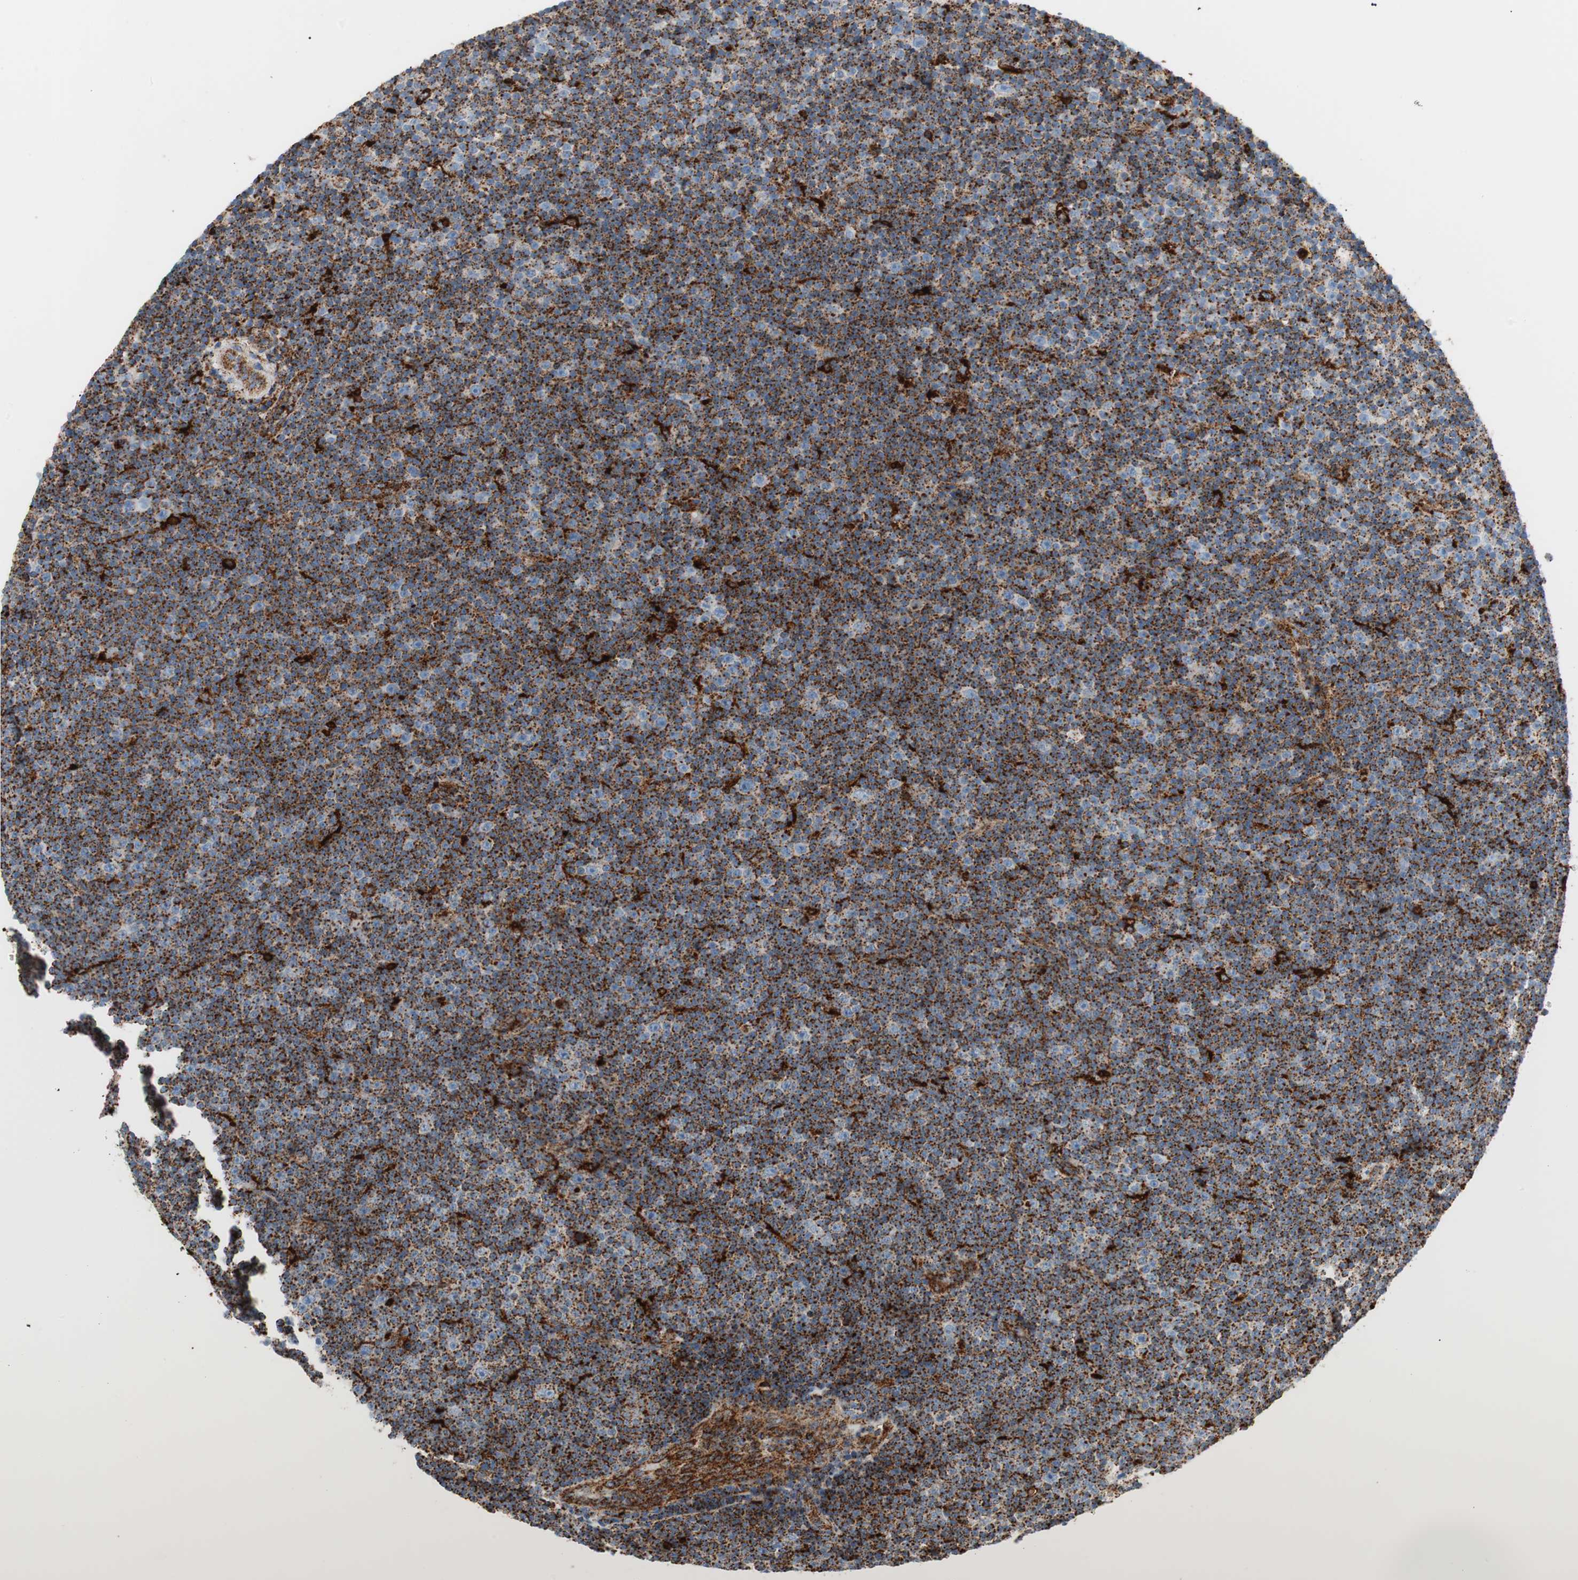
{"staining": {"intensity": "strong", "quantity": ">75%", "location": "cytoplasmic/membranous"}, "tissue": "lymphoma", "cell_type": "Tumor cells", "image_type": "cancer", "snomed": [{"axis": "morphology", "description": "Malignant lymphoma, non-Hodgkin's type, Low grade"}, {"axis": "topography", "description": "Lymph node"}], "caption": "There is high levels of strong cytoplasmic/membranous expression in tumor cells of lymphoma, as demonstrated by immunohistochemical staining (brown color).", "gene": "LAMP1", "patient": {"sex": "female", "age": 67}}